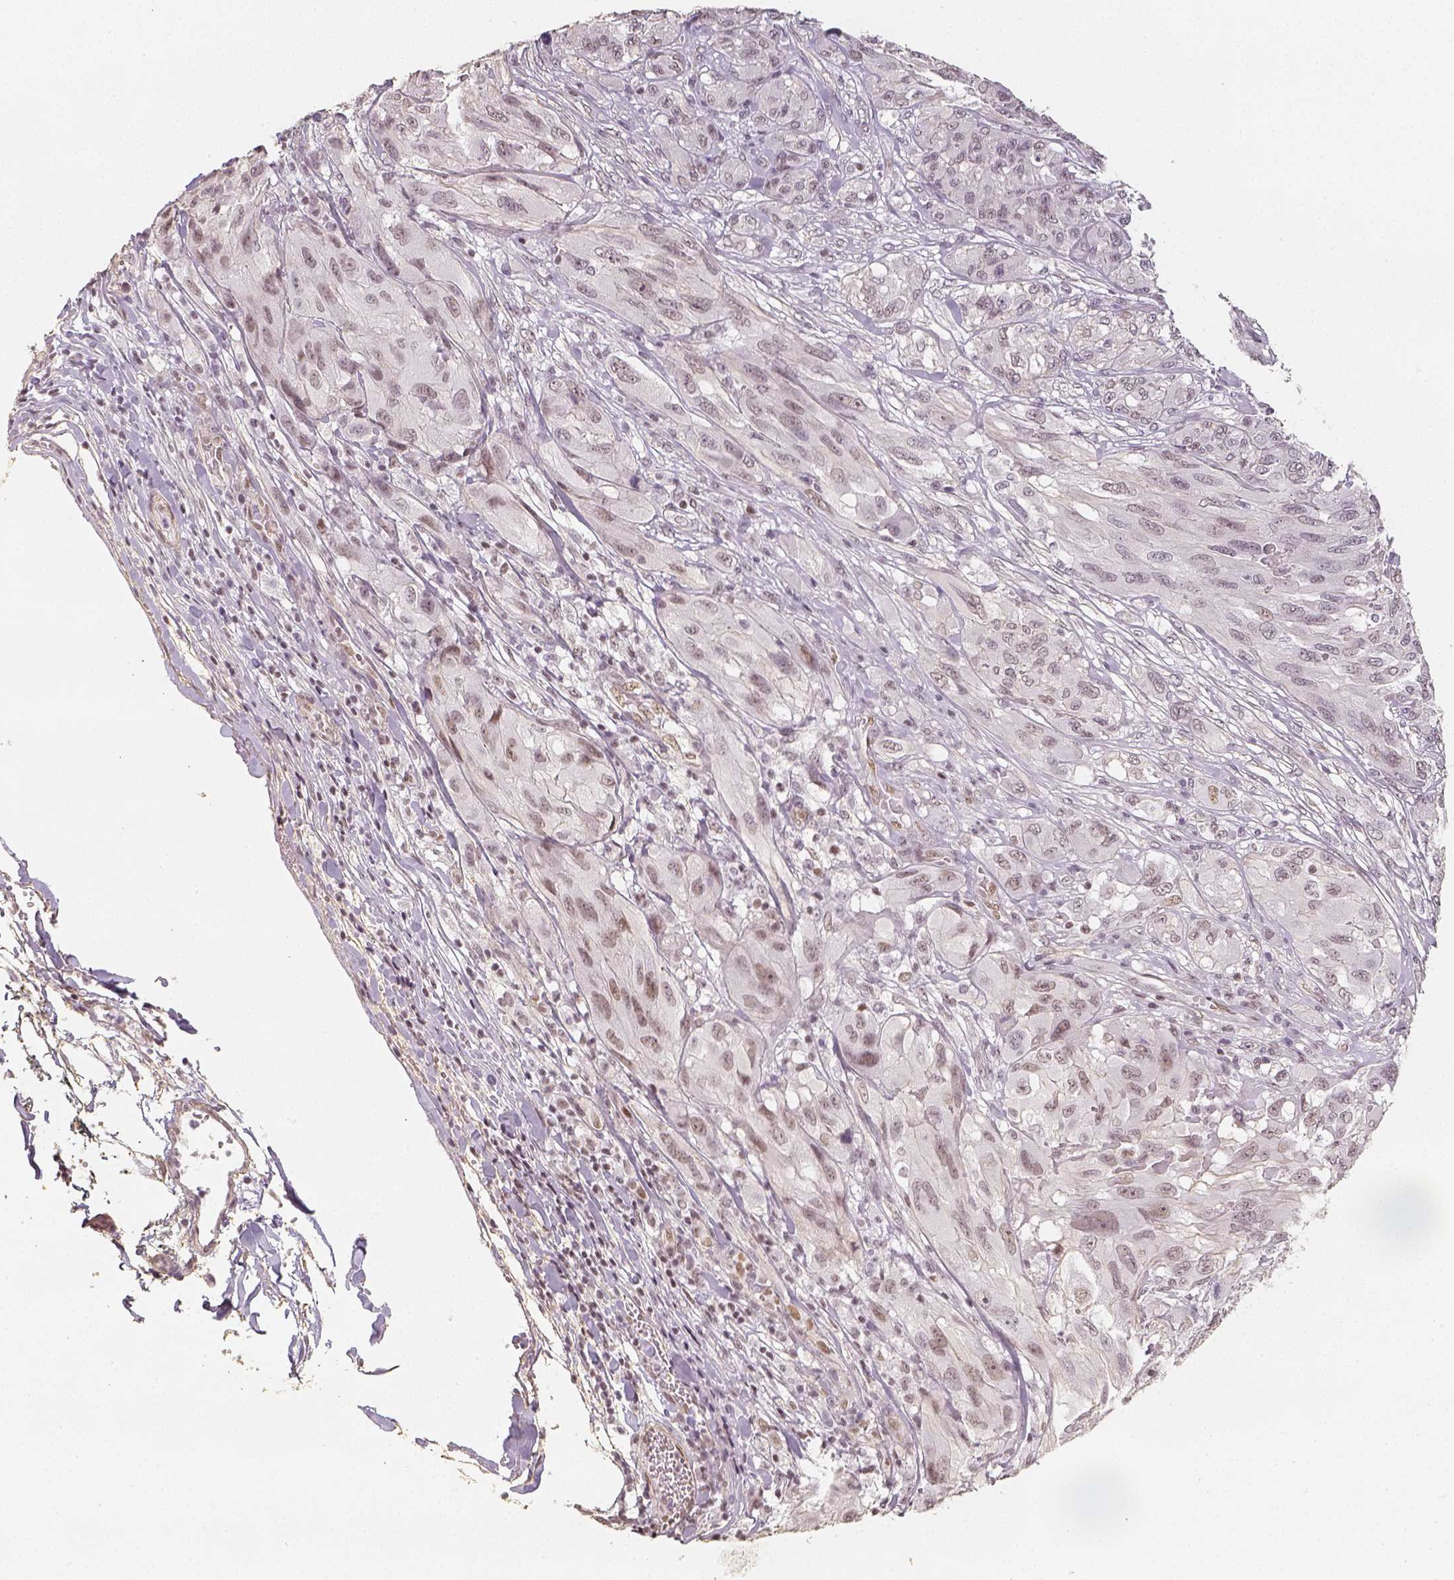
{"staining": {"intensity": "weak", "quantity": ">75%", "location": "nuclear"}, "tissue": "melanoma", "cell_type": "Tumor cells", "image_type": "cancer", "snomed": [{"axis": "morphology", "description": "Malignant melanoma, NOS"}, {"axis": "topography", "description": "Skin"}], "caption": "Brown immunohistochemical staining in melanoma displays weak nuclear positivity in approximately >75% of tumor cells.", "gene": "HDAC1", "patient": {"sex": "female", "age": 91}}